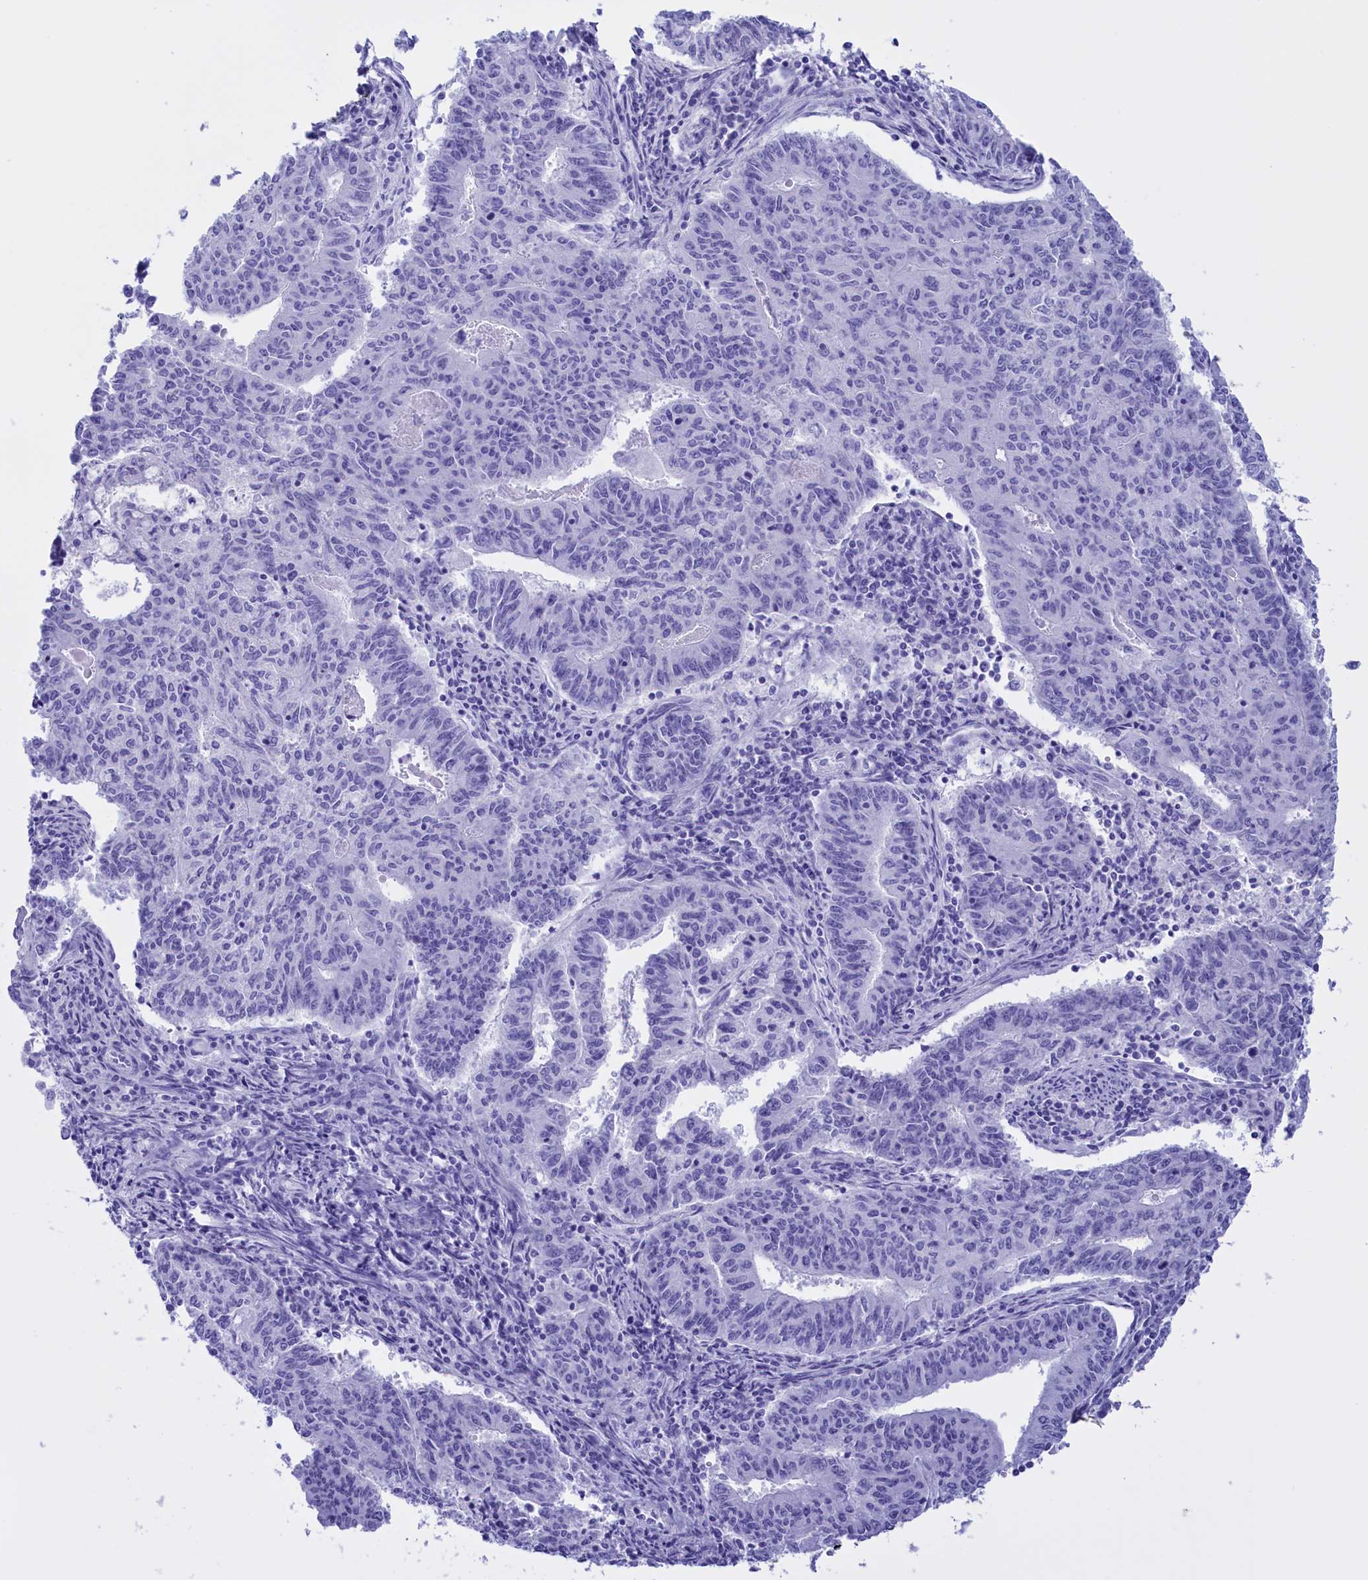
{"staining": {"intensity": "negative", "quantity": "none", "location": "none"}, "tissue": "endometrial cancer", "cell_type": "Tumor cells", "image_type": "cancer", "snomed": [{"axis": "morphology", "description": "Adenocarcinoma, NOS"}, {"axis": "topography", "description": "Endometrium"}], "caption": "This is an immunohistochemistry histopathology image of human adenocarcinoma (endometrial). There is no positivity in tumor cells.", "gene": "BRI3", "patient": {"sex": "female", "age": 59}}